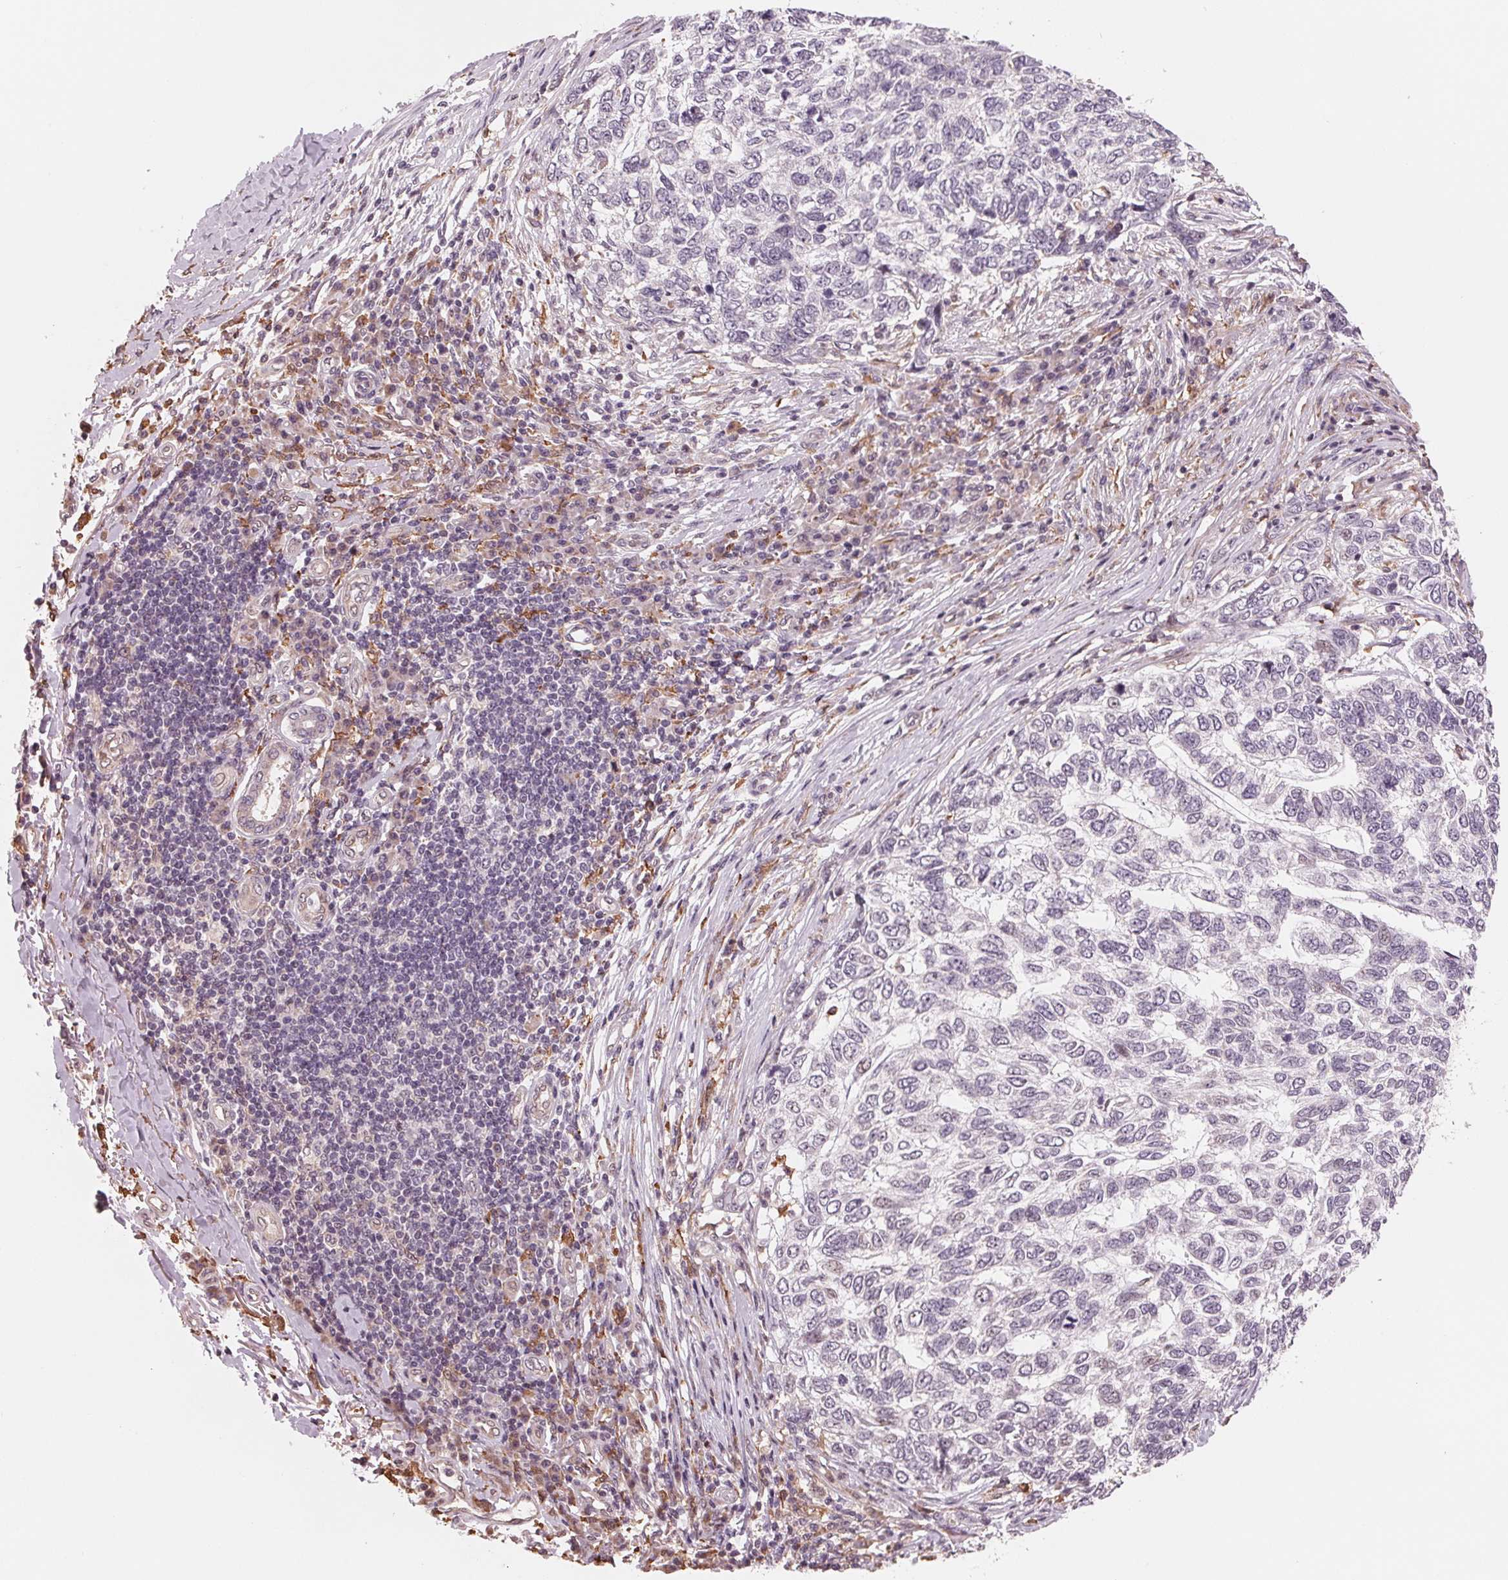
{"staining": {"intensity": "negative", "quantity": "none", "location": "none"}, "tissue": "skin cancer", "cell_type": "Tumor cells", "image_type": "cancer", "snomed": [{"axis": "morphology", "description": "Basal cell carcinoma"}, {"axis": "topography", "description": "Skin"}], "caption": "Human skin cancer stained for a protein using IHC exhibits no staining in tumor cells.", "gene": "IL9R", "patient": {"sex": "female", "age": 65}}